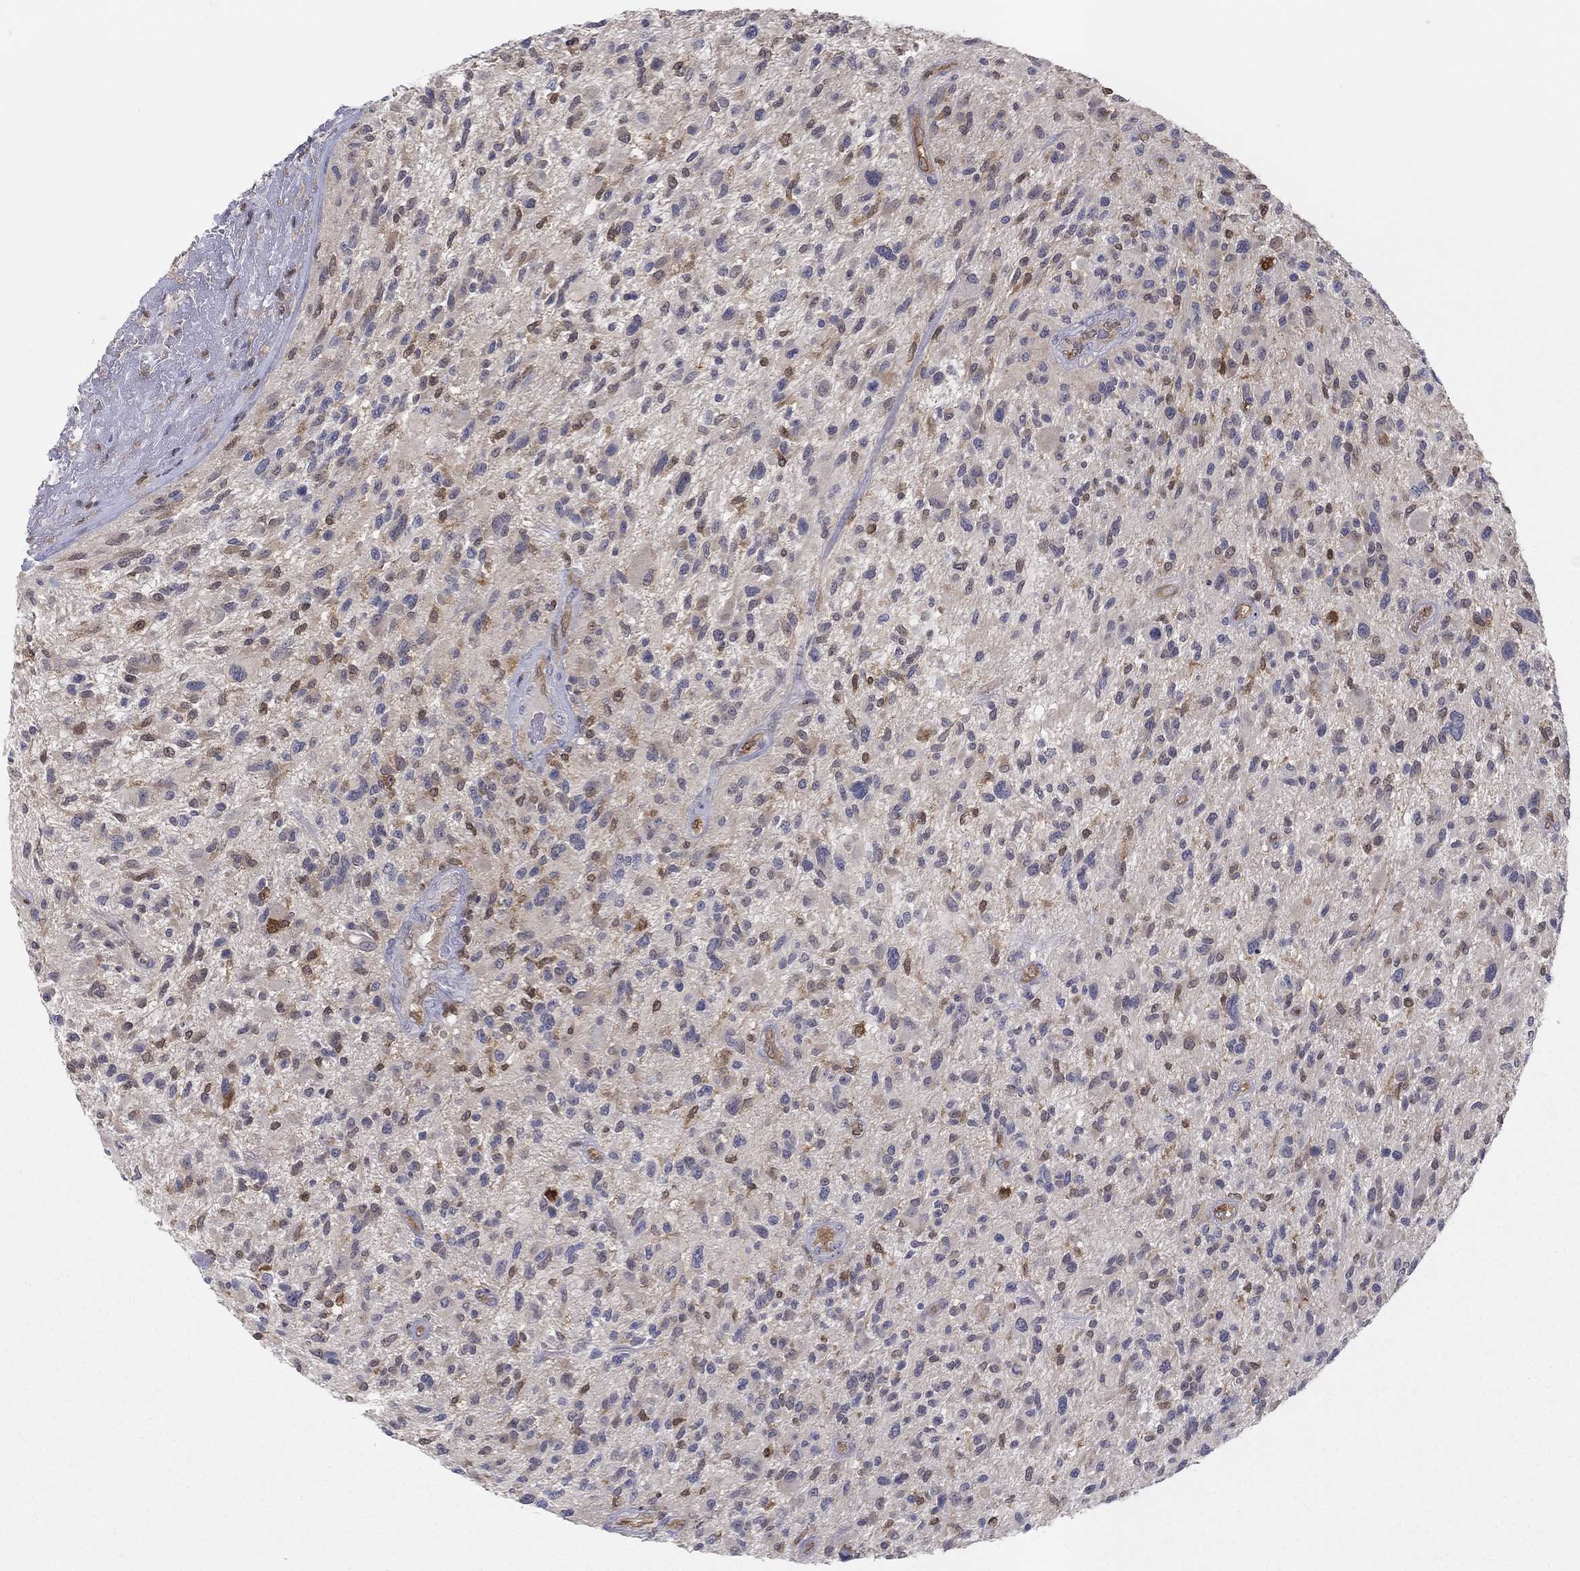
{"staining": {"intensity": "strong", "quantity": "<25%", "location": "cytoplasmic/membranous"}, "tissue": "glioma", "cell_type": "Tumor cells", "image_type": "cancer", "snomed": [{"axis": "morphology", "description": "Glioma, malignant, High grade"}, {"axis": "topography", "description": "Brain"}], "caption": "IHC histopathology image of neoplastic tissue: human glioma stained using immunohistochemistry displays medium levels of strong protein expression localized specifically in the cytoplasmic/membranous of tumor cells, appearing as a cytoplasmic/membranous brown color.", "gene": "PDXK", "patient": {"sex": "male", "age": 47}}